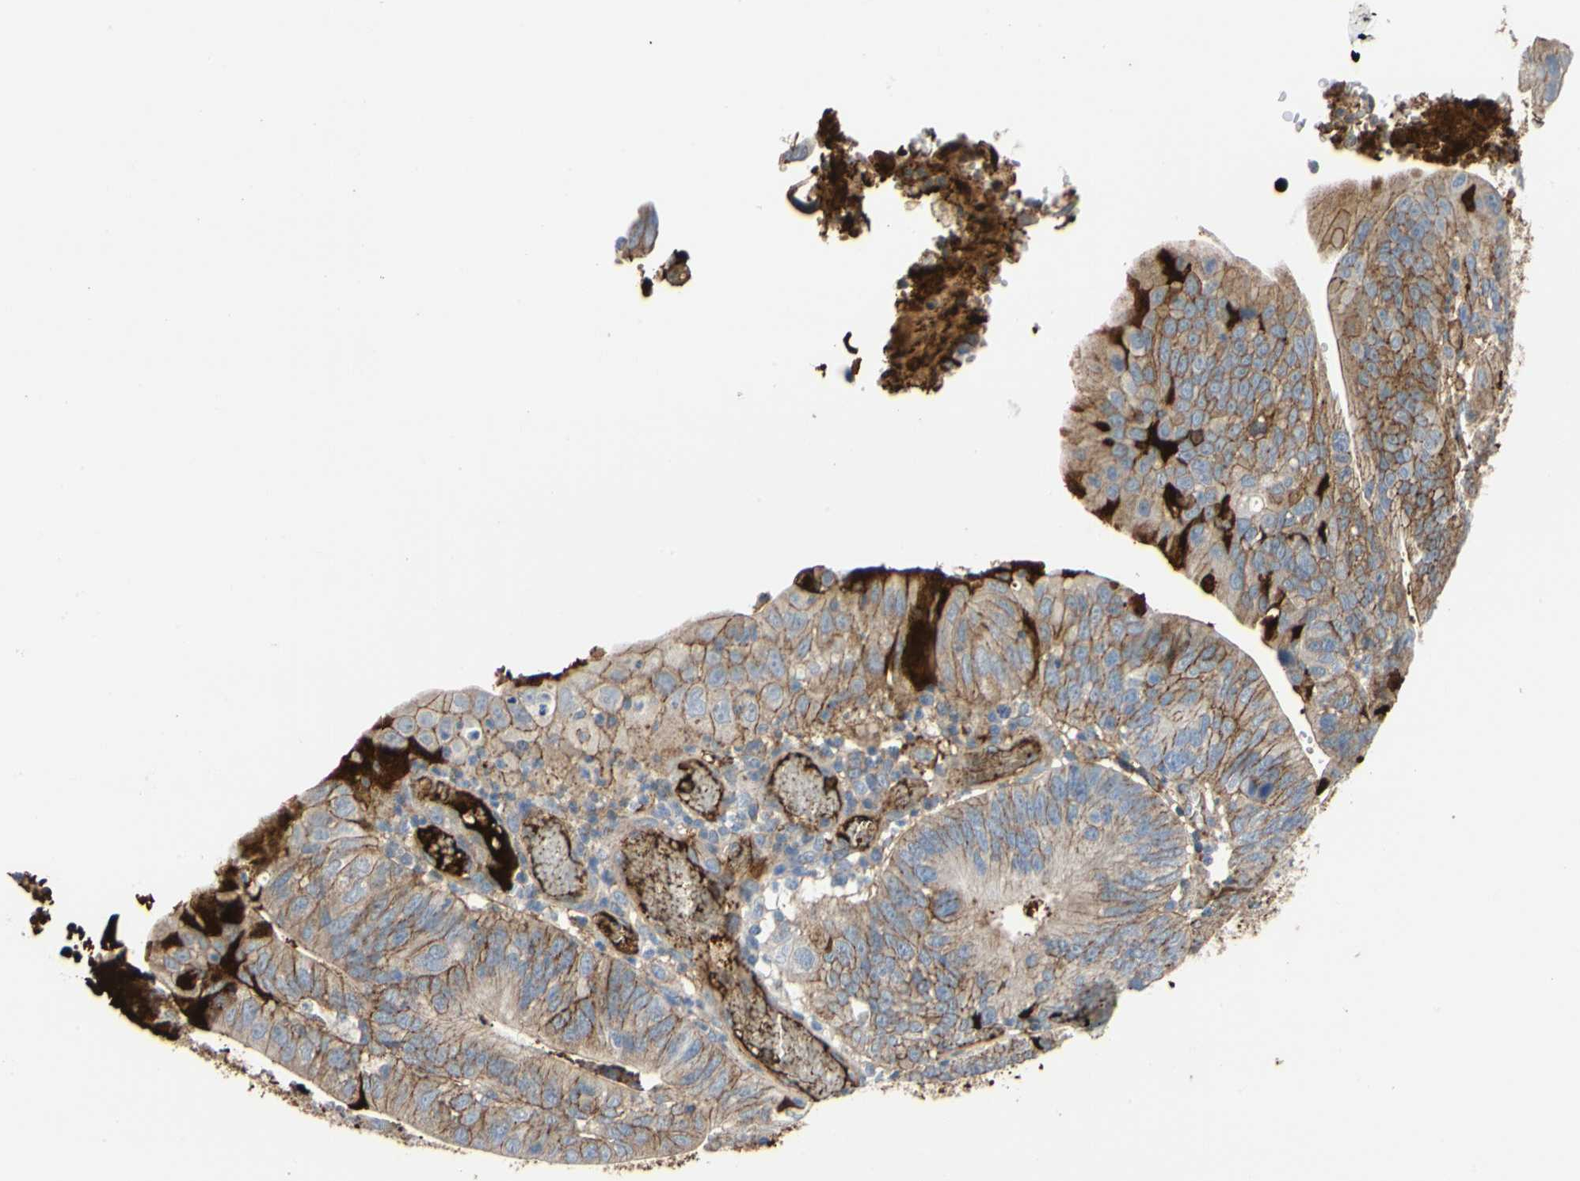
{"staining": {"intensity": "moderate", "quantity": "25%-75%", "location": "cytoplasmic/membranous"}, "tissue": "stomach cancer", "cell_type": "Tumor cells", "image_type": "cancer", "snomed": [{"axis": "morphology", "description": "Adenocarcinoma, NOS"}, {"axis": "topography", "description": "Stomach"}], "caption": "The immunohistochemical stain highlights moderate cytoplasmic/membranous staining in tumor cells of stomach adenocarcinoma tissue. Nuclei are stained in blue.", "gene": "FGB", "patient": {"sex": "male", "age": 59}}